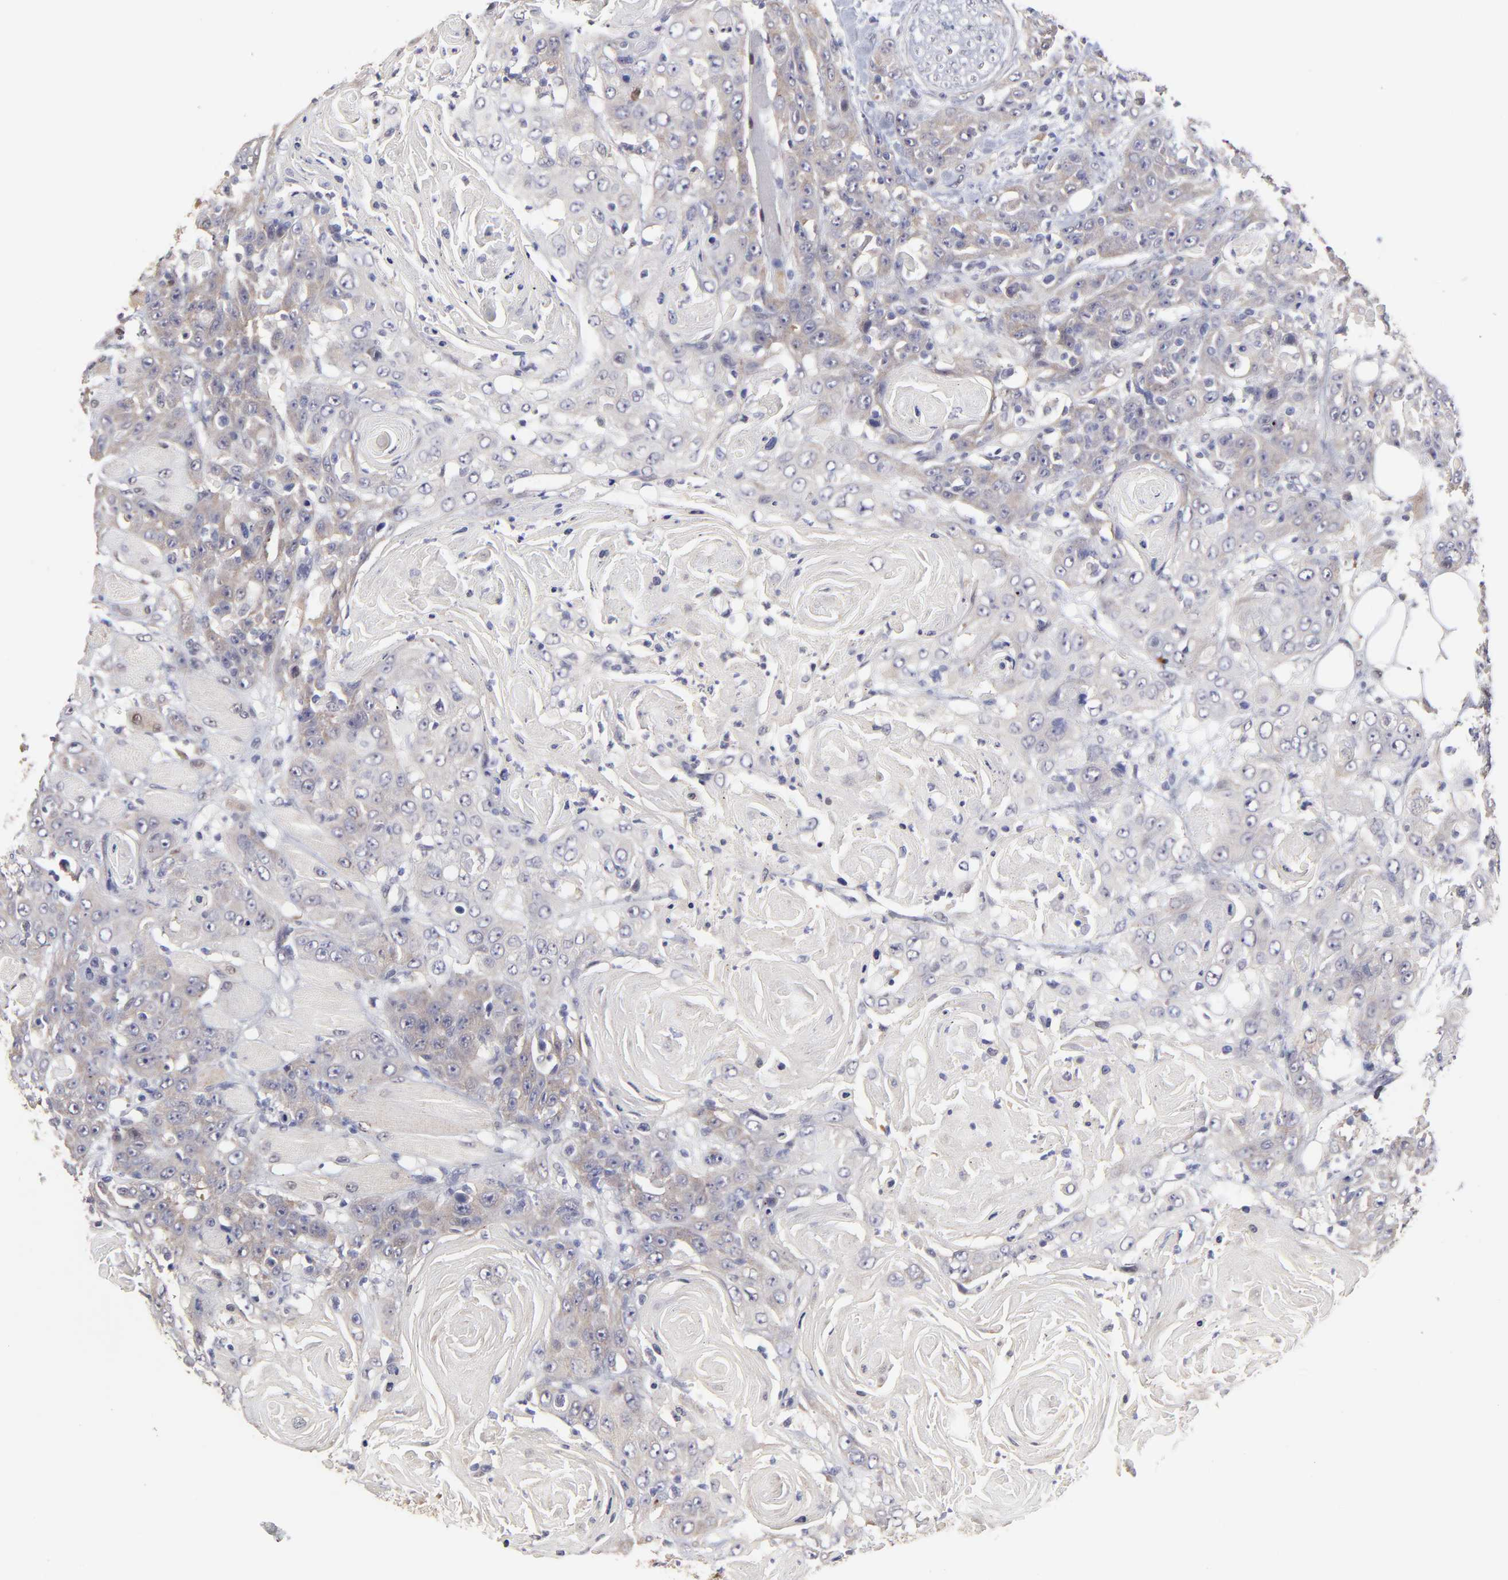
{"staining": {"intensity": "moderate", "quantity": "25%-75%", "location": "cytoplasmic/membranous"}, "tissue": "head and neck cancer", "cell_type": "Tumor cells", "image_type": "cancer", "snomed": [{"axis": "morphology", "description": "Squamous cell carcinoma, NOS"}, {"axis": "topography", "description": "Head-Neck"}], "caption": "About 25%-75% of tumor cells in human squamous cell carcinoma (head and neck) demonstrate moderate cytoplasmic/membranous protein positivity as visualized by brown immunohistochemical staining.", "gene": "ZNF10", "patient": {"sex": "female", "age": 84}}